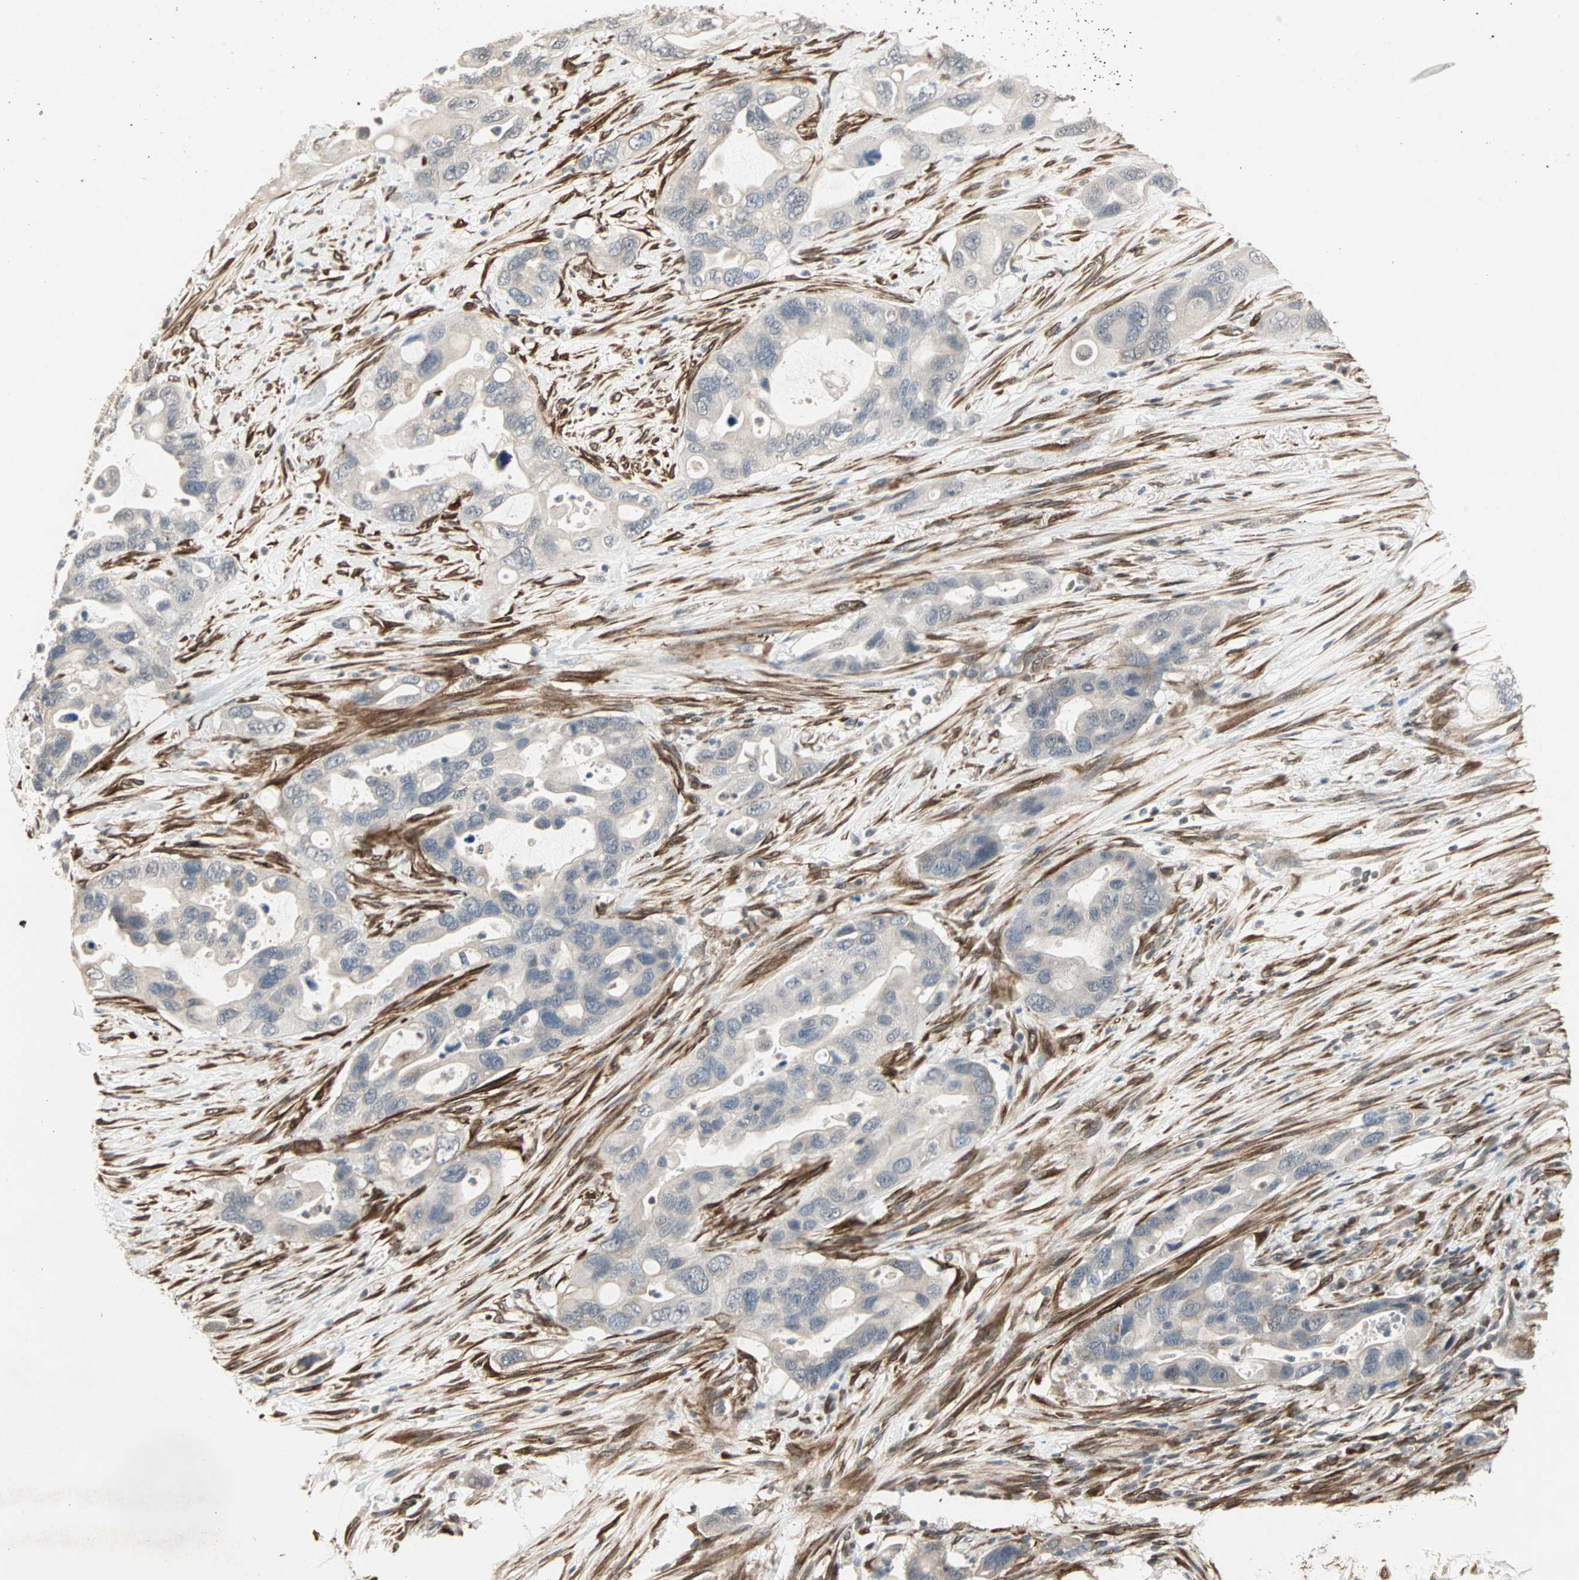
{"staining": {"intensity": "weak", "quantity": "<25%", "location": "cytoplasmic/membranous"}, "tissue": "pancreatic cancer", "cell_type": "Tumor cells", "image_type": "cancer", "snomed": [{"axis": "morphology", "description": "Adenocarcinoma, NOS"}, {"axis": "topography", "description": "Pancreas"}], "caption": "The immunohistochemistry photomicrograph has no significant positivity in tumor cells of pancreatic adenocarcinoma tissue. The staining was performed using DAB to visualize the protein expression in brown, while the nuclei were stained in blue with hematoxylin (Magnification: 20x).", "gene": "TRPV4", "patient": {"sex": "female", "age": 71}}